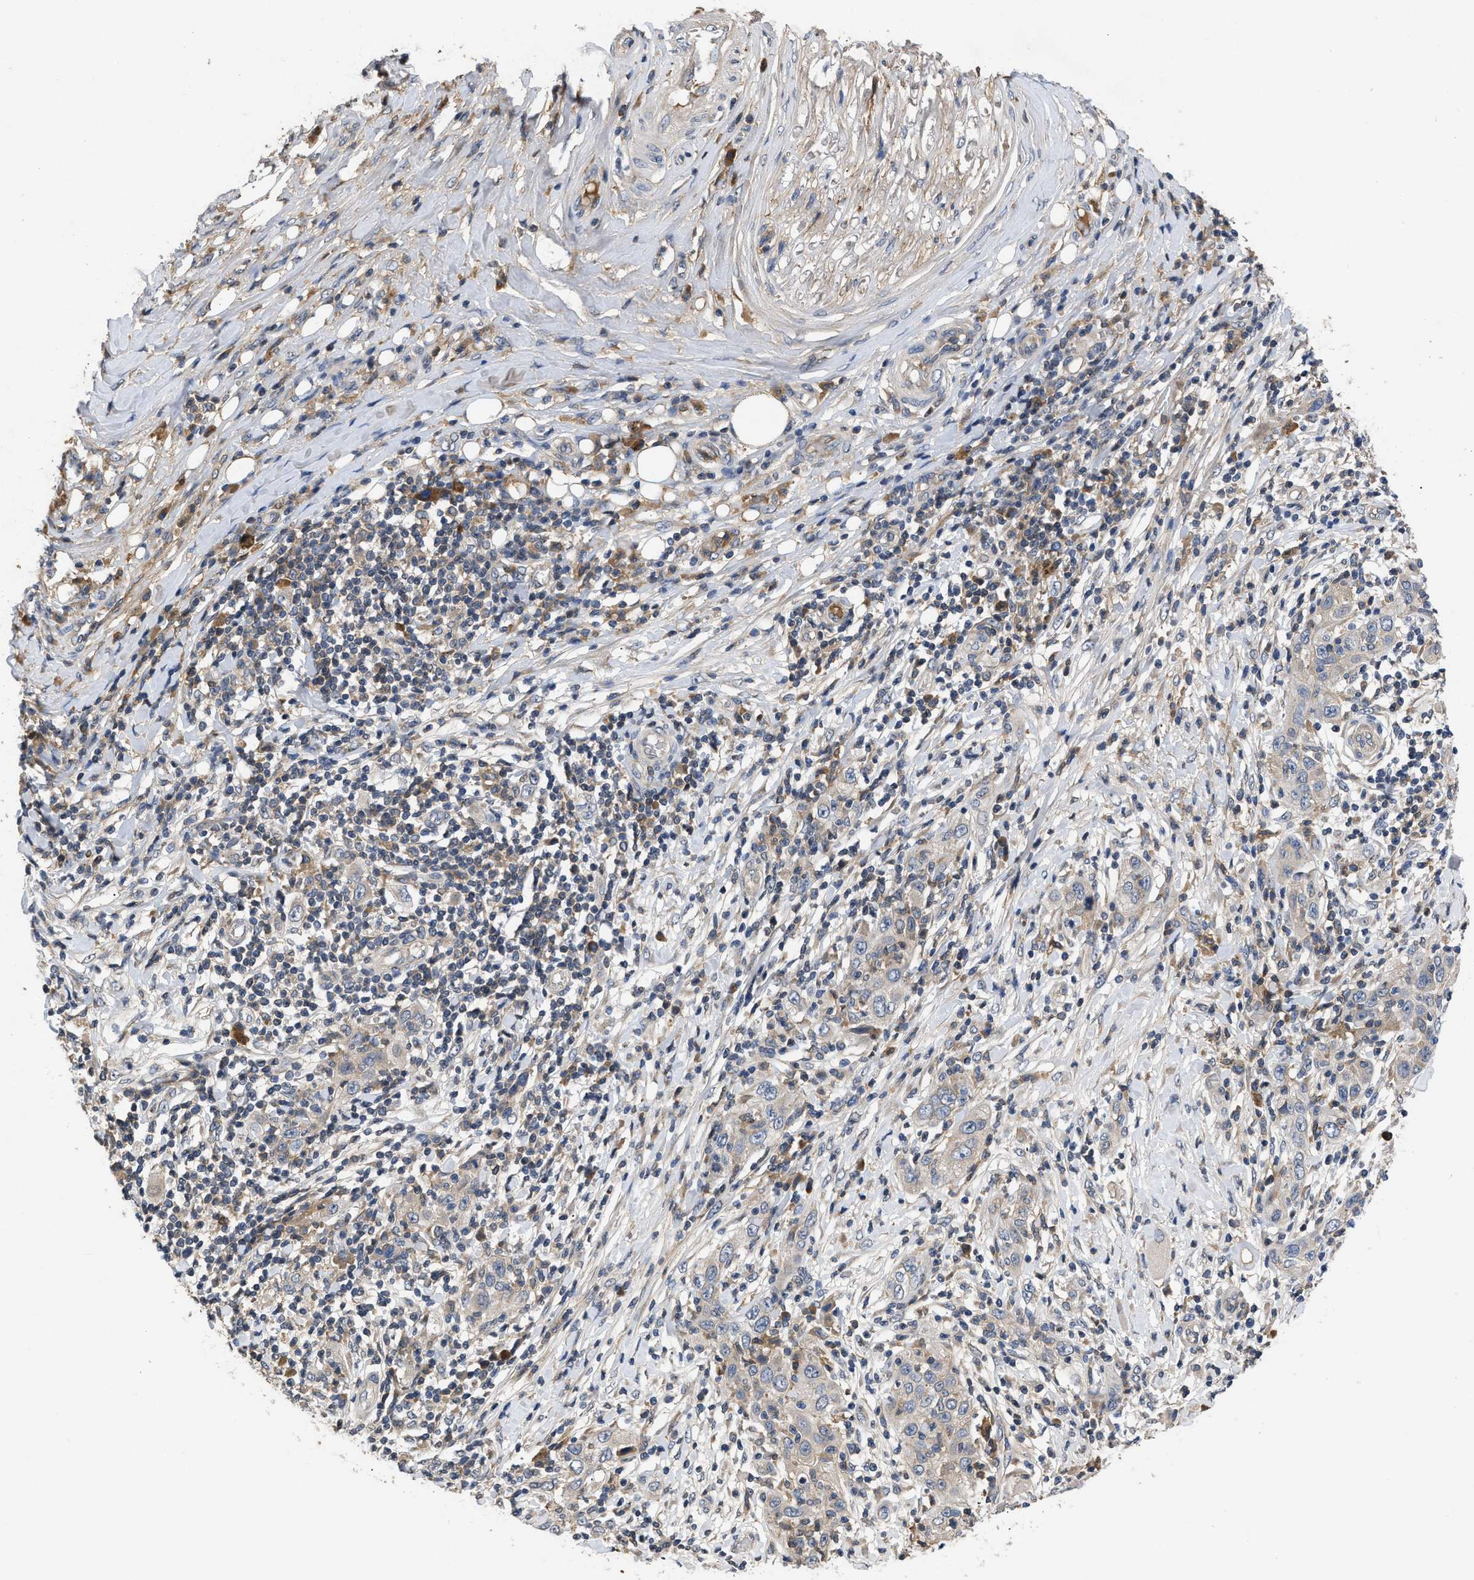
{"staining": {"intensity": "moderate", "quantity": "<25%", "location": "cytoplasmic/membranous"}, "tissue": "skin cancer", "cell_type": "Tumor cells", "image_type": "cancer", "snomed": [{"axis": "morphology", "description": "Squamous cell carcinoma, NOS"}, {"axis": "topography", "description": "Skin"}], "caption": "DAB immunohistochemical staining of human skin cancer demonstrates moderate cytoplasmic/membranous protein expression in about <25% of tumor cells.", "gene": "VPS4A", "patient": {"sex": "female", "age": 88}}